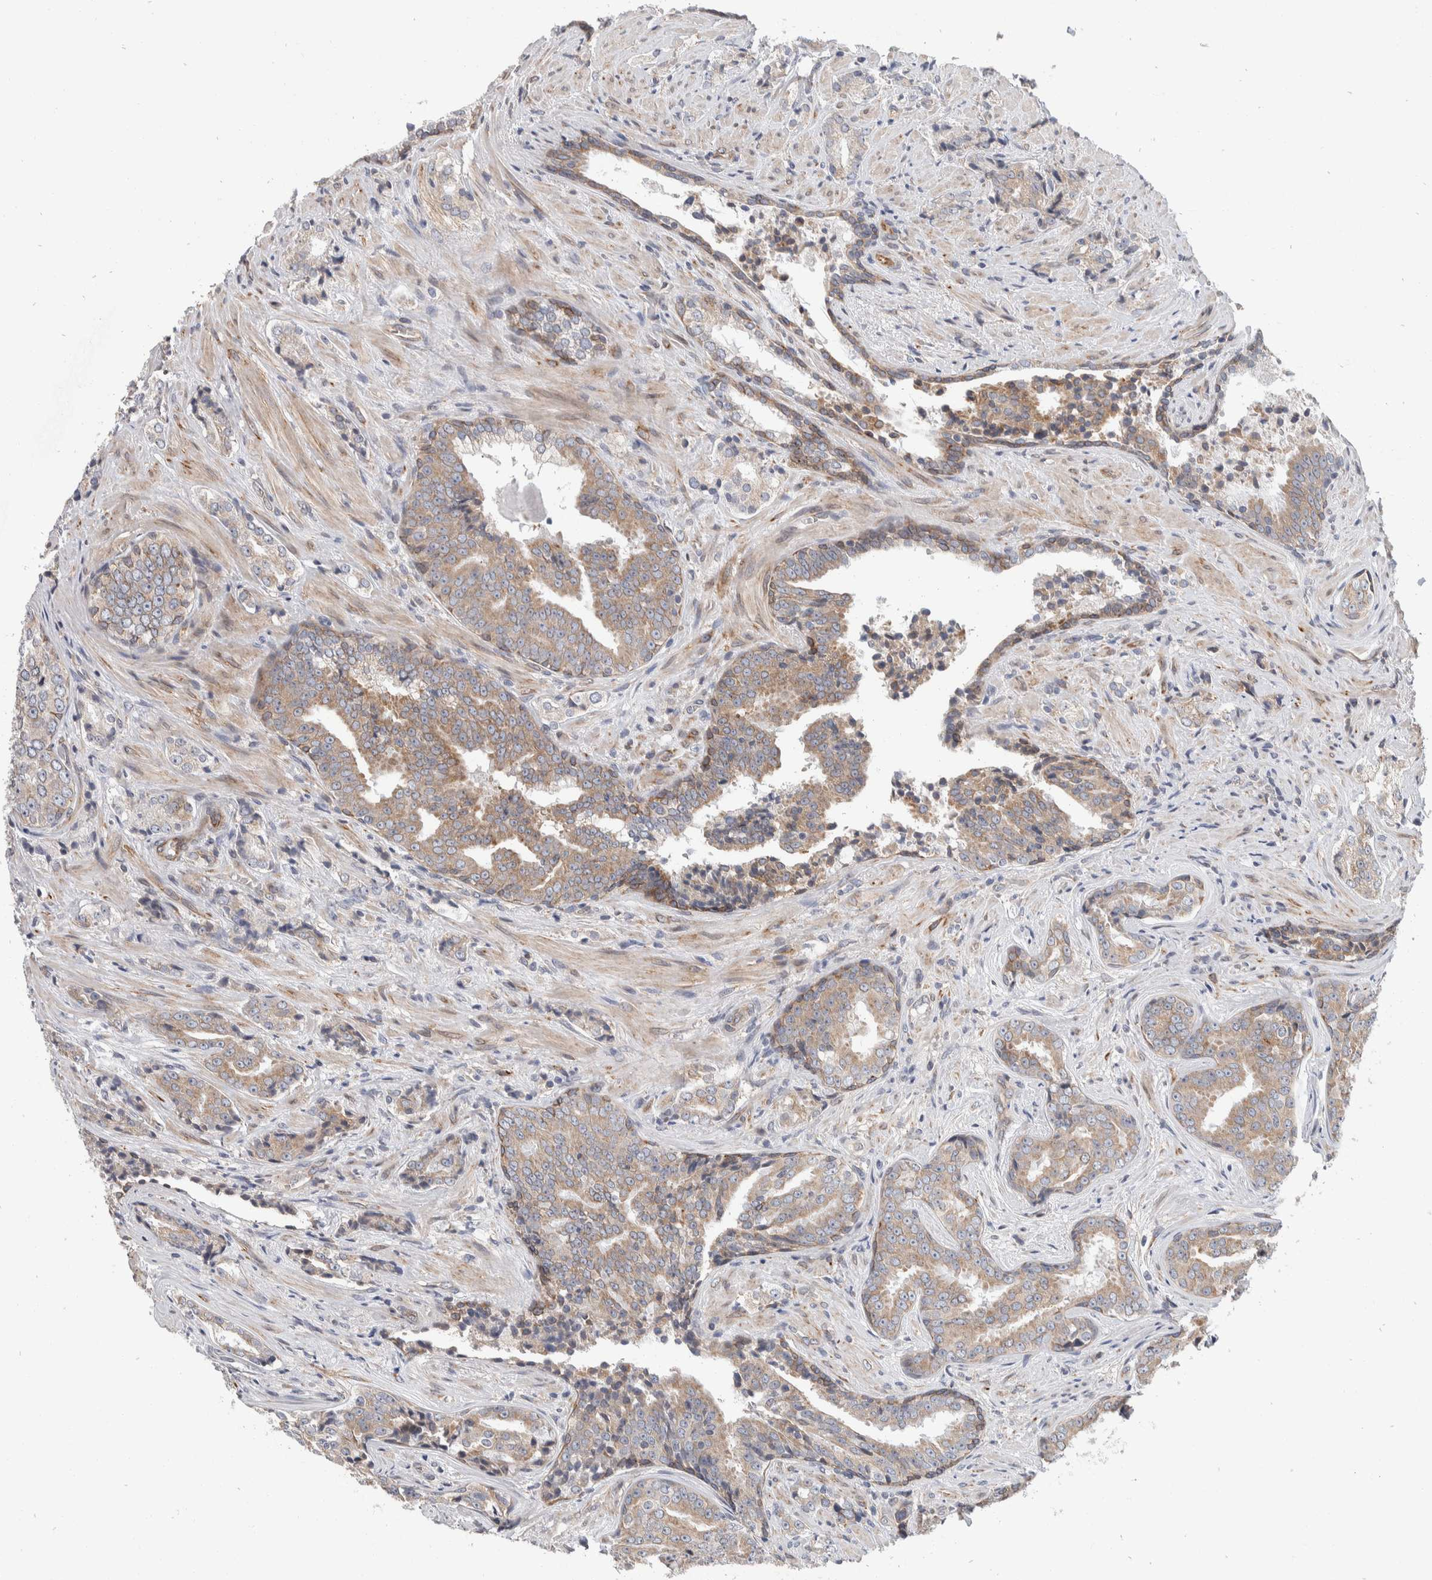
{"staining": {"intensity": "weak", "quantity": ">75%", "location": "cytoplasmic/membranous"}, "tissue": "prostate cancer", "cell_type": "Tumor cells", "image_type": "cancer", "snomed": [{"axis": "morphology", "description": "Adenocarcinoma, High grade"}, {"axis": "topography", "description": "Prostate"}], "caption": "IHC photomicrograph of neoplastic tissue: human high-grade adenocarcinoma (prostate) stained using immunohistochemistry reveals low levels of weak protein expression localized specifically in the cytoplasmic/membranous of tumor cells, appearing as a cytoplasmic/membranous brown color.", "gene": "TMEM245", "patient": {"sex": "male", "age": 71}}